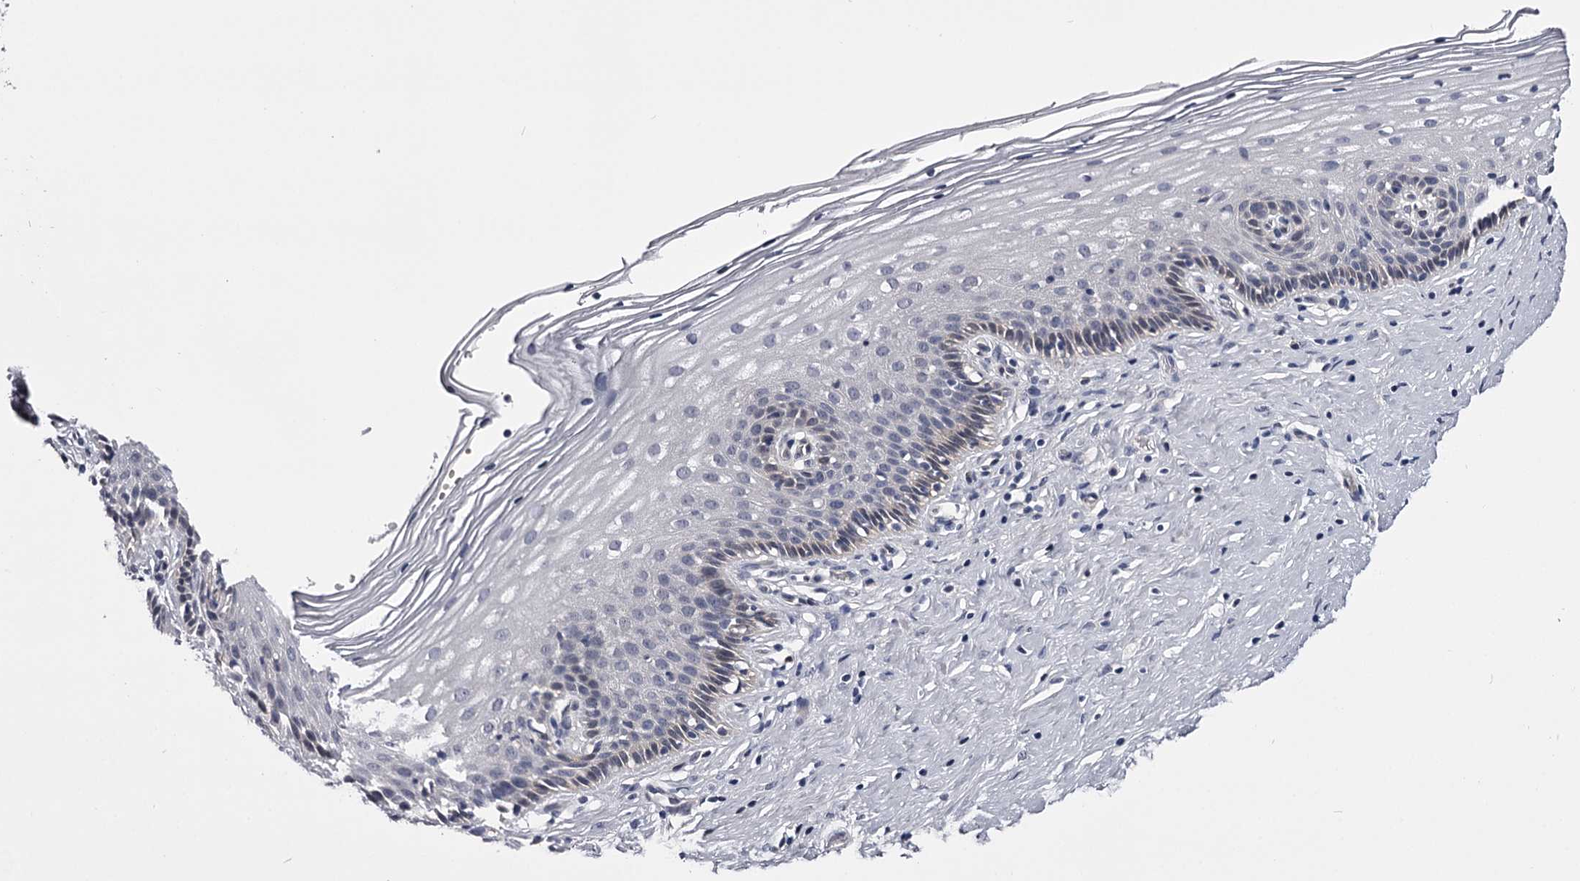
{"staining": {"intensity": "negative", "quantity": "none", "location": "none"}, "tissue": "cervix", "cell_type": "Glandular cells", "image_type": "normal", "snomed": [{"axis": "morphology", "description": "Normal tissue, NOS"}, {"axis": "topography", "description": "Cervix"}], "caption": "High magnification brightfield microscopy of benign cervix stained with DAB (3,3'-diaminobenzidine) (brown) and counterstained with hematoxylin (blue): glandular cells show no significant positivity.", "gene": "GSTO1", "patient": {"sex": "female", "age": 33}}